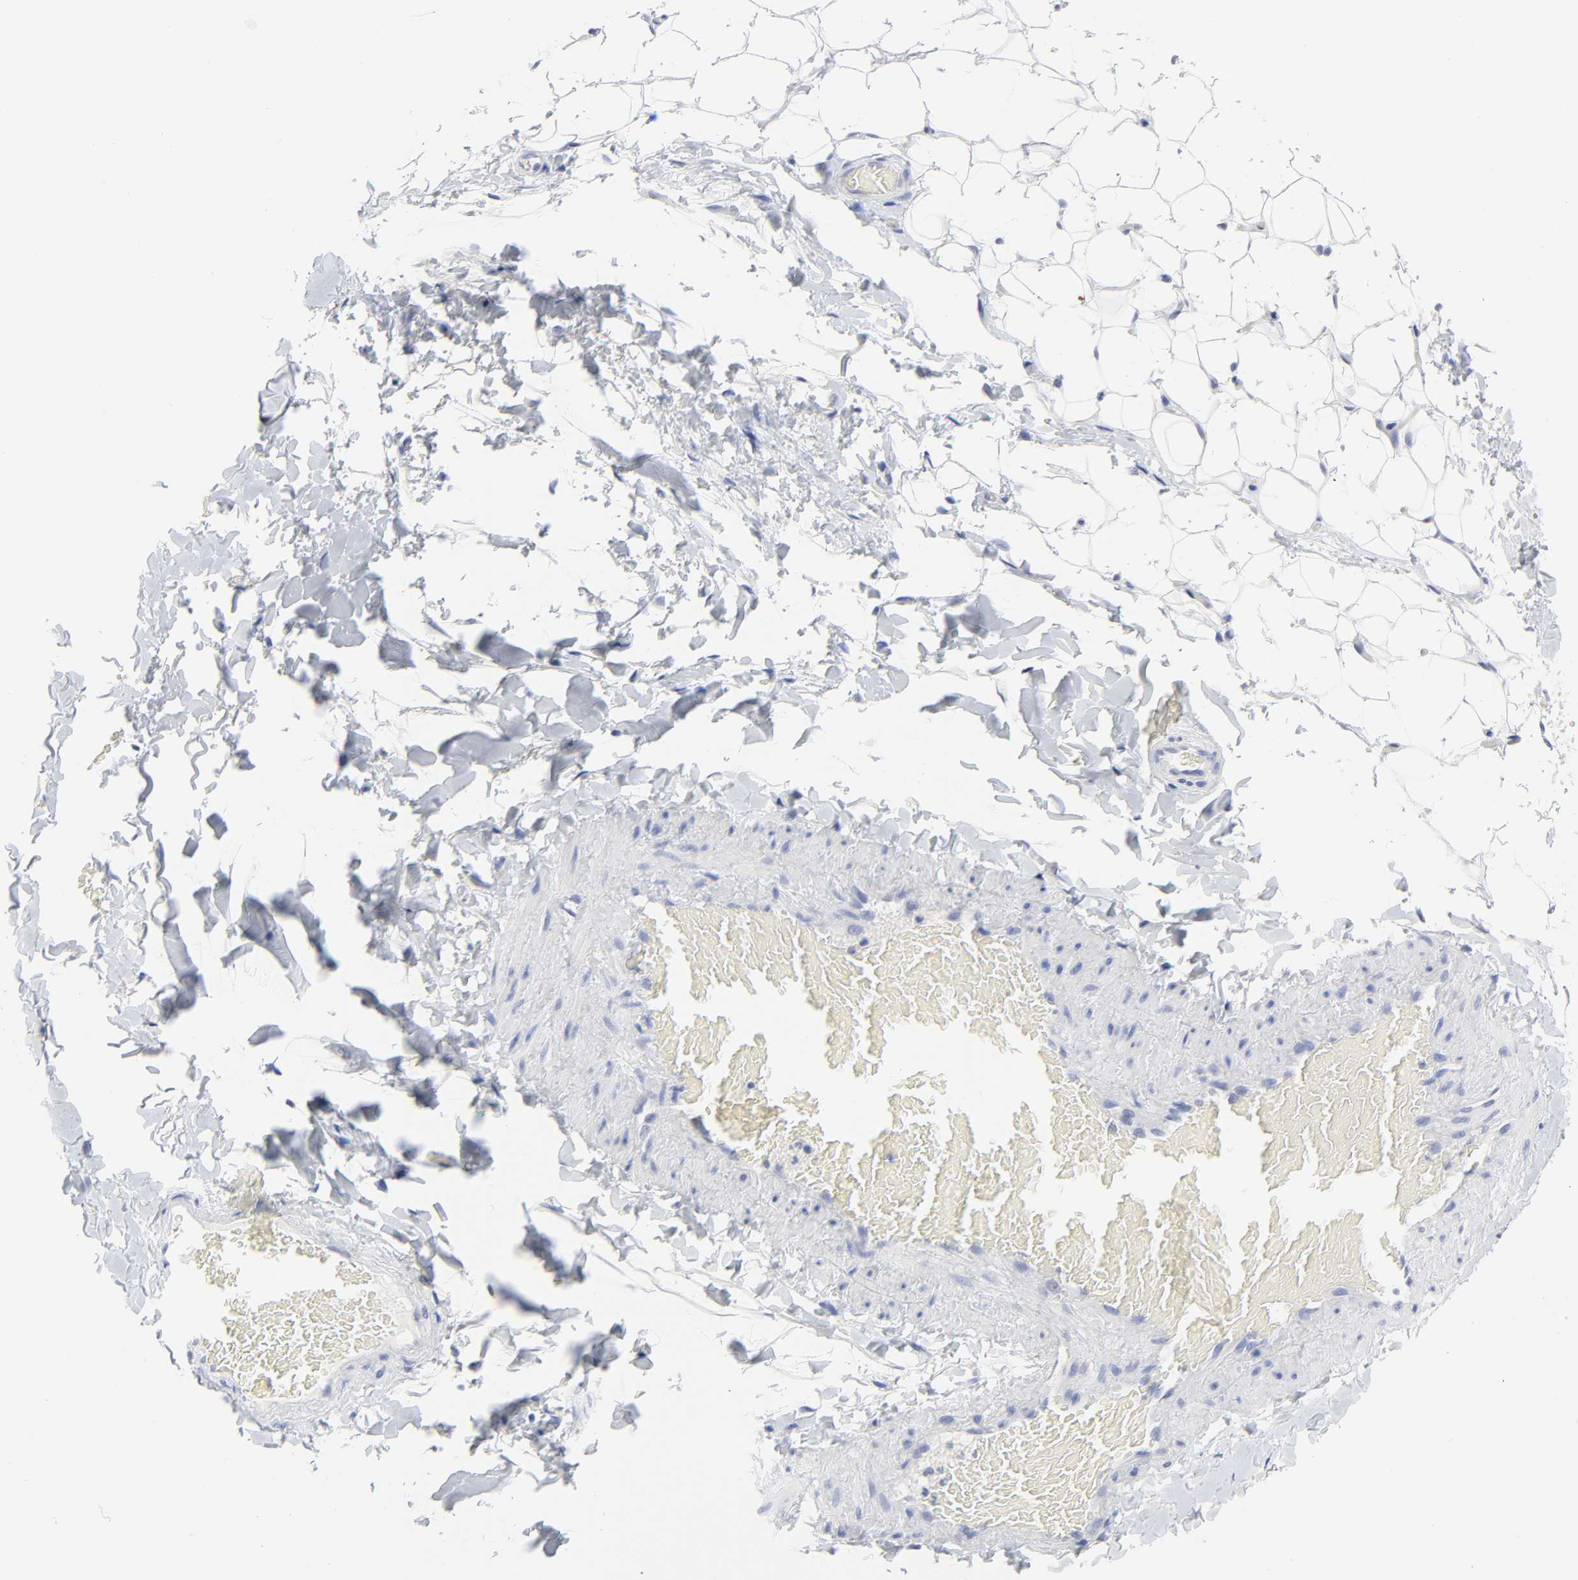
{"staining": {"intensity": "negative", "quantity": "none", "location": "none"}, "tissue": "adipose tissue", "cell_type": "Adipocytes", "image_type": "normal", "snomed": [{"axis": "morphology", "description": "Normal tissue, NOS"}, {"axis": "topography", "description": "Soft tissue"}], "caption": "An image of adipose tissue stained for a protein reveals no brown staining in adipocytes.", "gene": "CLEC4G", "patient": {"sex": "male", "age": 26}}